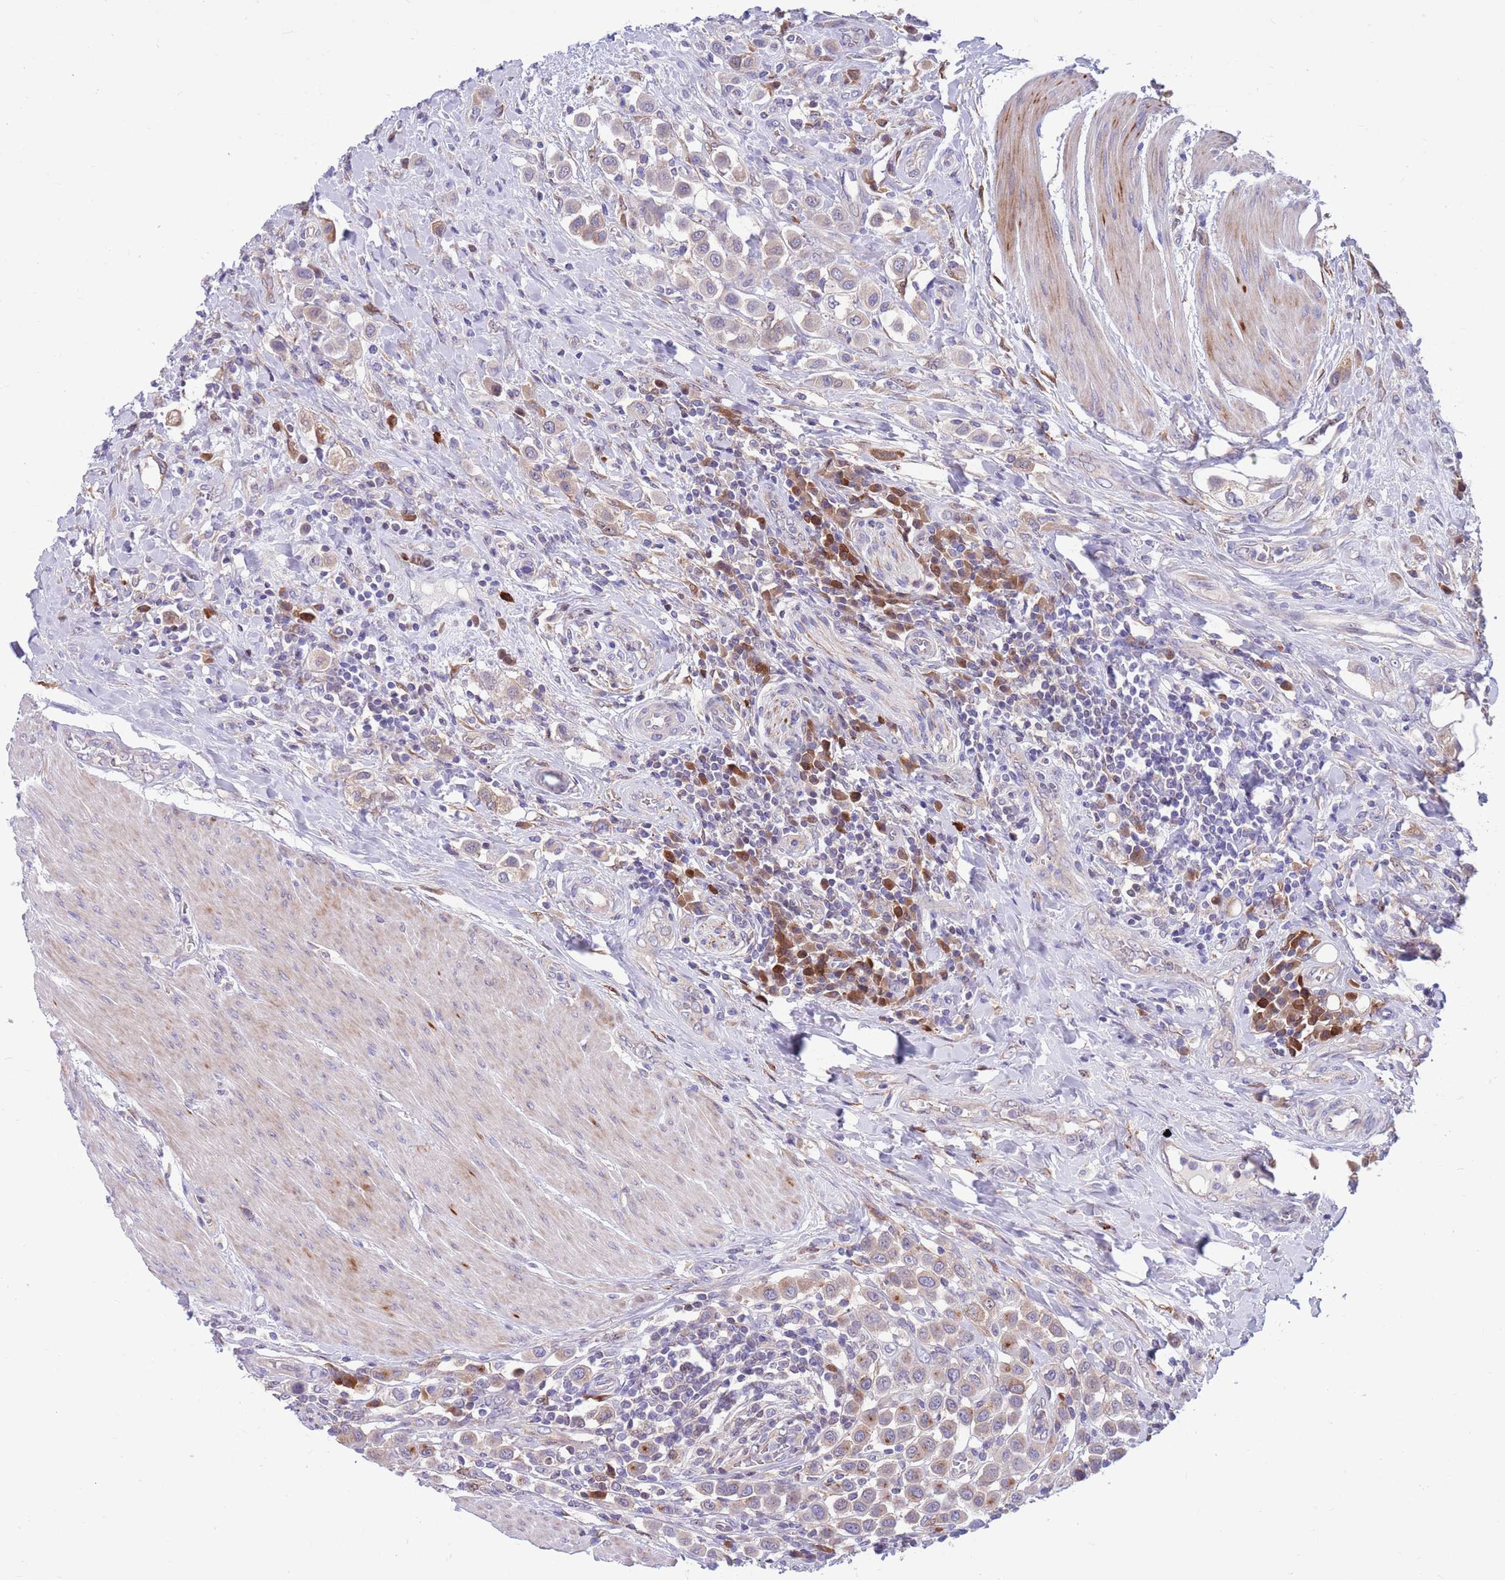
{"staining": {"intensity": "weak", "quantity": "25%-75%", "location": "cytoplasmic/membranous"}, "tissue": "urothelial cancer", "cell_type": "Tumor cells", "image_type": "cancer", "snomed": [{"axis": "morphology", "description": "Urothelial carcinoma, High grade"}, {"axis": "topography", "description": "Urinary bladder"}], "caption": "Immunohistochemical staining of urothelial cancer shows weak cytoplasmic/membranous protein staining in about 25%-75% of tumor cells.", "gene": "KLHL29", "patient": {"sex": "male", "age": 50}}